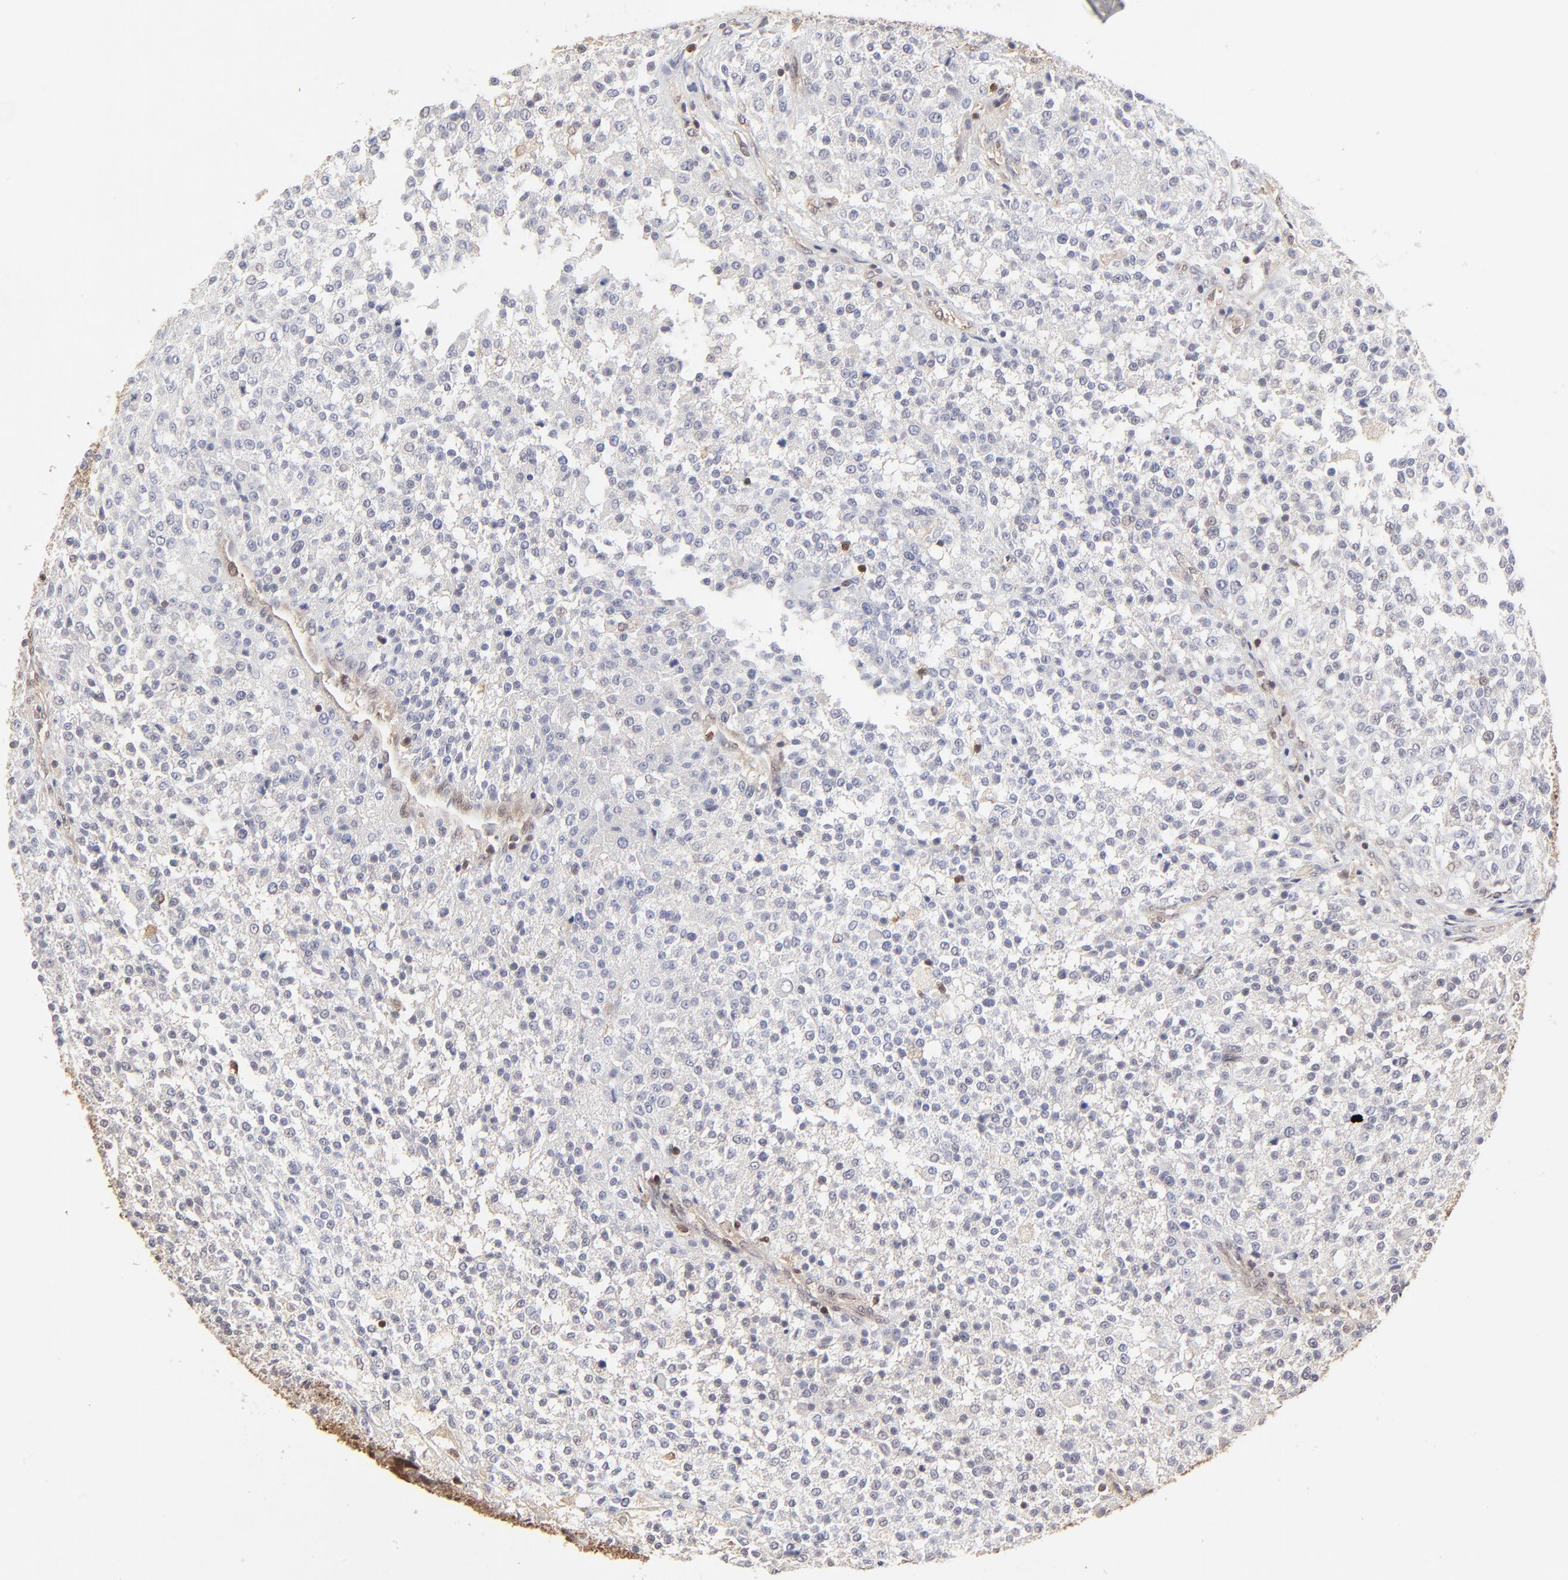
{"staining": {"intensity": "negative", "quantity": "none", "location": "none"}, "tissue": "testis cancer", "cell_type": "Tumor cells", "image_type": "cancer", "snomed": [{"axis": "morphology", "description": "Seminoma, NOS"}, {"axis": "topography", "description": "Testis"}], "caption": "IHC of human testis cancer demonstrates no expression in tumor cells.", "gene": "CASP3", "patient": {"sex": "male", "age": 59}}